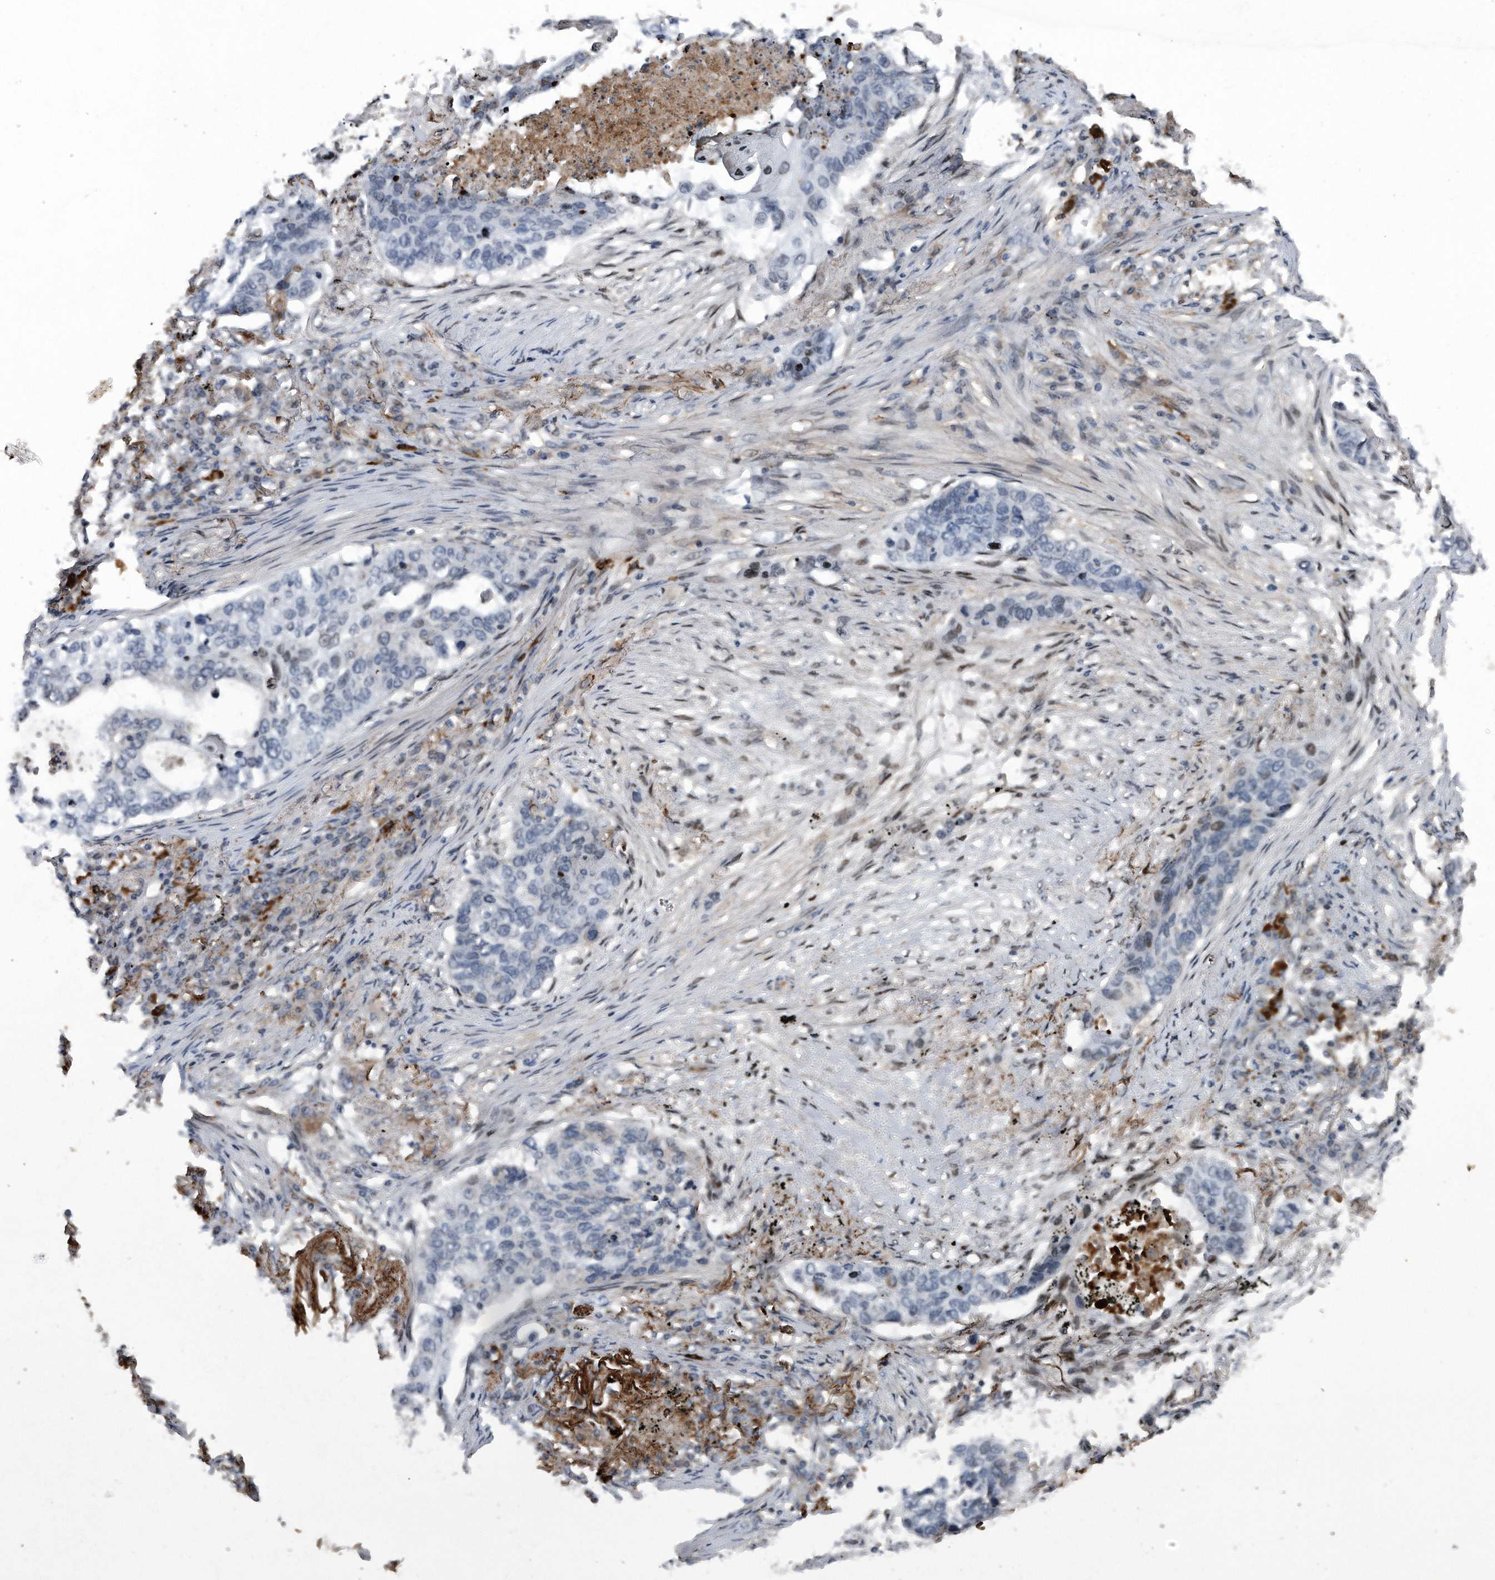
{"staining": {"intensity": "negative", "quantity": "none", "location": "none"}, "tissue": "lung cancer", "cell_type": "Tumor cells", "image_type": "cancer", "snomed": [{"axis": "morphology", "description": "Squamous cell carcinoma, NOS"}, {"axis": "topography", "description": "Lung"}], "caption": "High magnification brightfield microscopy of lung squamous cell carcinoma stained with DAB (brown) and counterstained with hematoxylin (blue): tumor cells show no significant positivity.", "gene": "DST", "patient": {"sex": "female", "age": 63}}